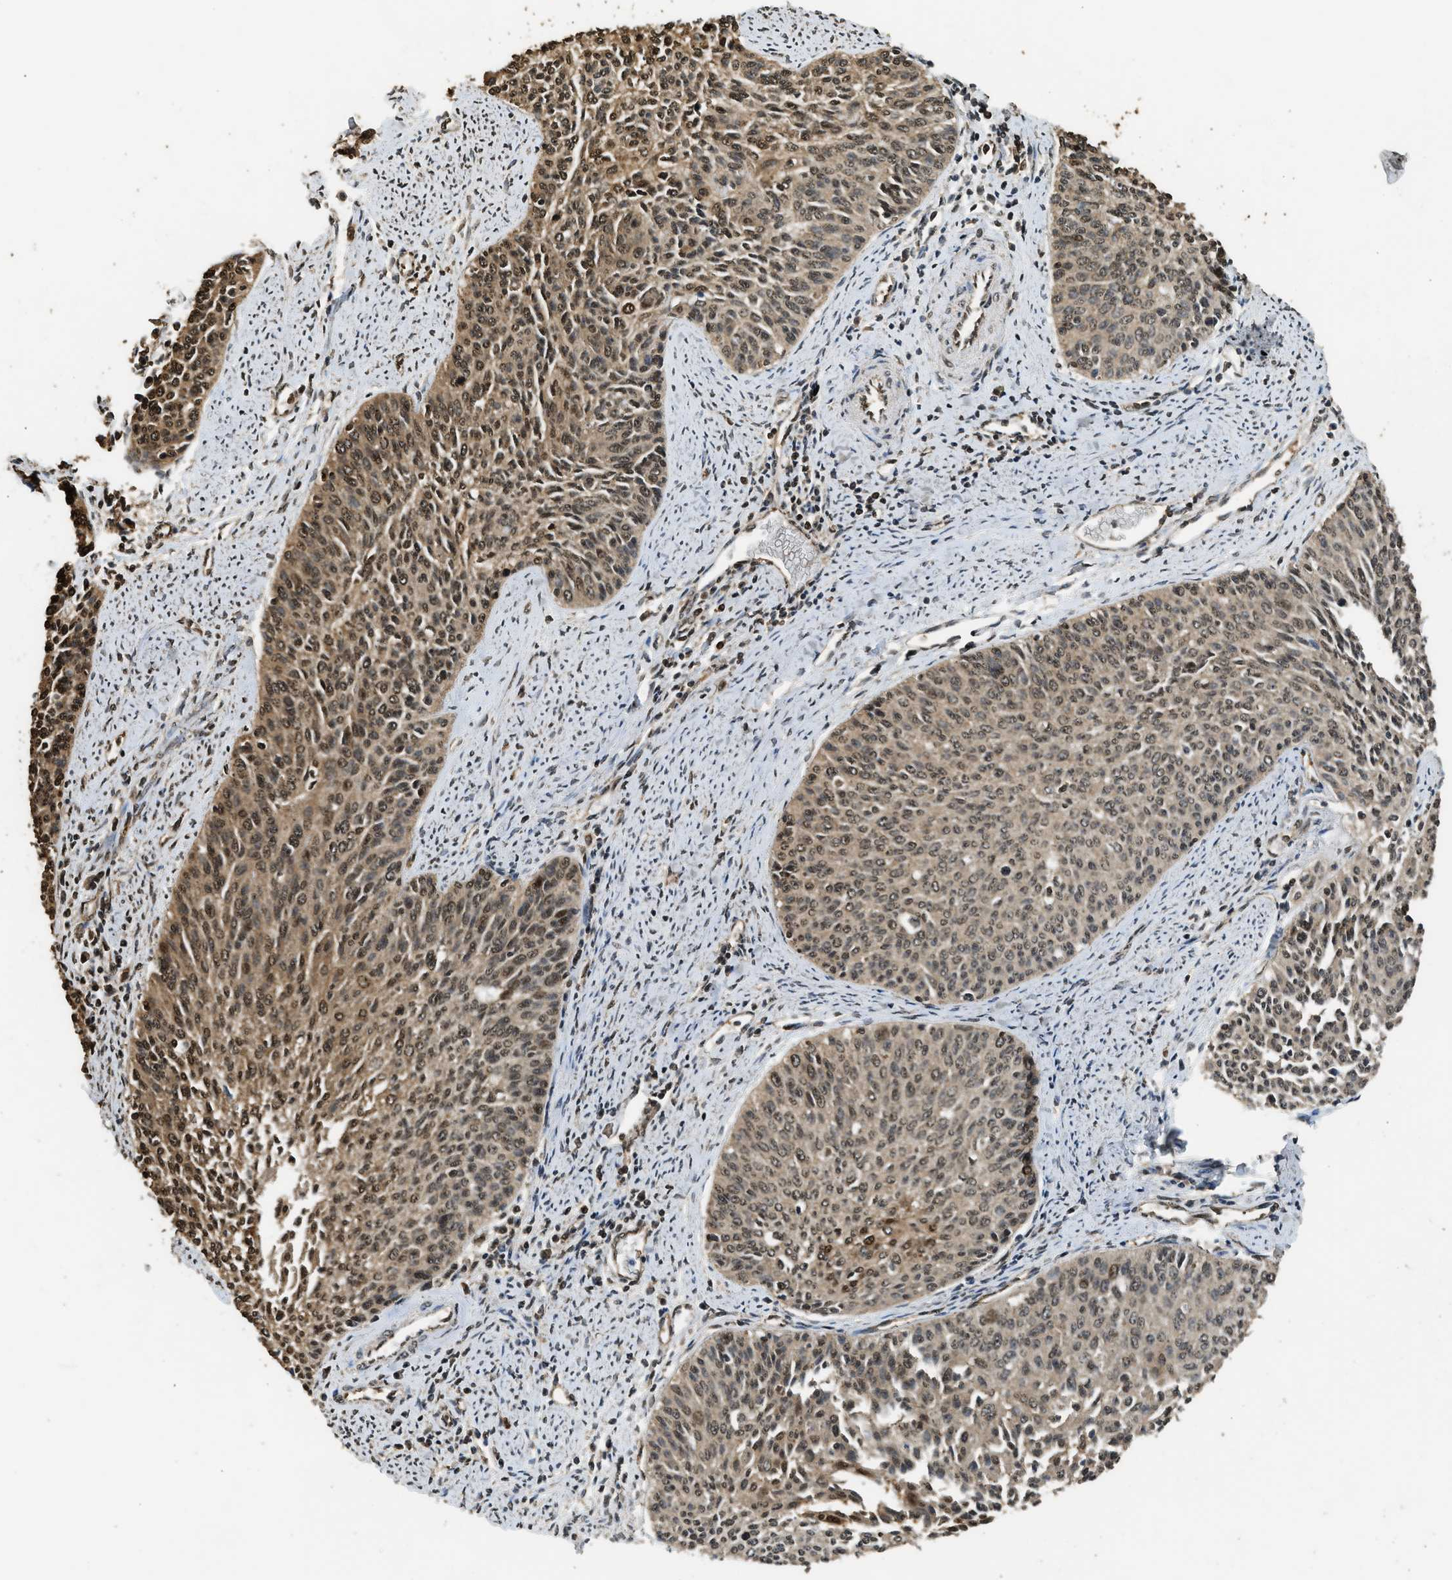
{"staining": {"intensity": "moderate", "quantity": ">75%", "location": "cytoplasmic/membranous,nuclear"}, "tissue": "cervical cancer", "cell_type": "Tumor cells", "image_type": "cancer", "snomed": [{"axis": "morphology", "description": "Squamous cell carcinoma, NOS"}, {"axis": "topography", "description": "Cervix"}], "caption": "Immunohistochemistry (IHC) of squamous cell carcinoma (cervical) exhibits medium levels of moderate cytoplasmic/membranous and nuclear positivity in approximately >75% of tumor cells. (DAB (3,3'-diaminobenzidine) = brown stain, brightfield microscopy at high magnification).", "gene": "MYBL2", "patient": {"sex": "female", "age": 55}}